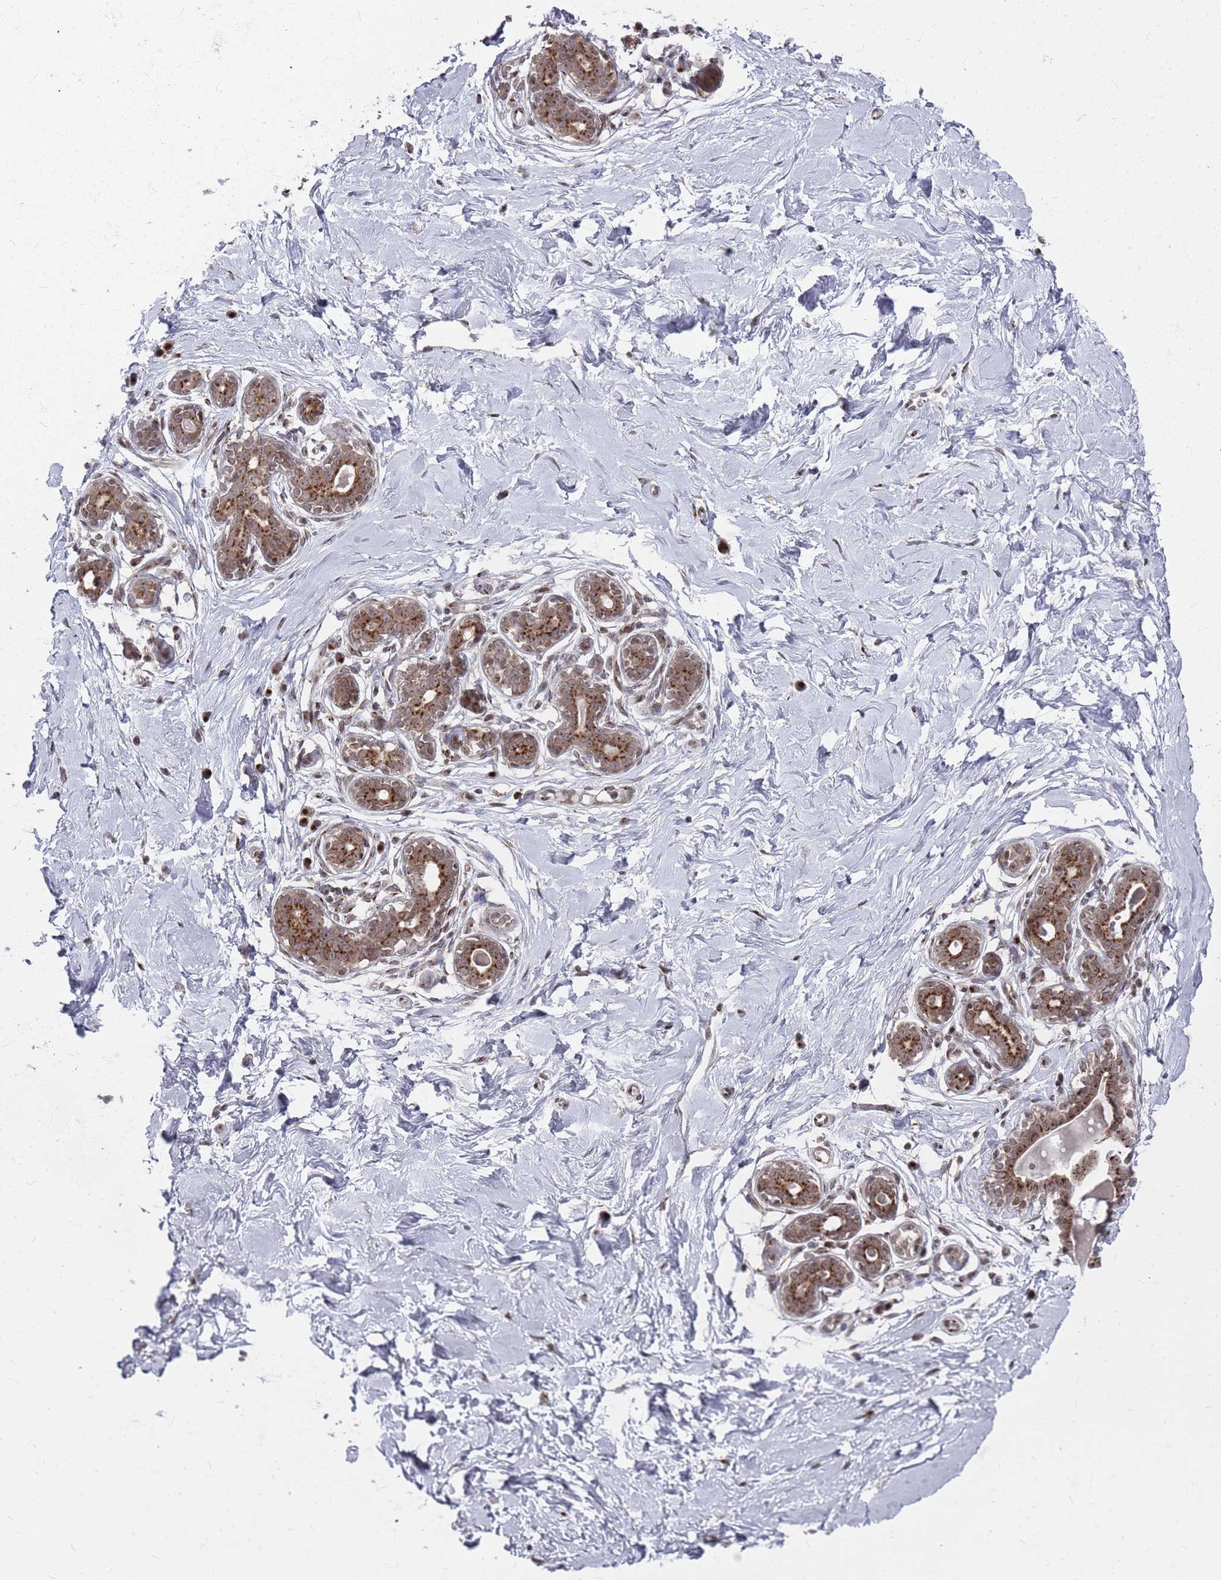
{"staining": {"intensity": "negative", "quantity": "none", "location": "none"}, "tissue": "breast", "cell_type": "Adipocytes", "image_type": "normal", "snomed": [{"axis": "morphology", "description": "Normal tissue, NOS"}, {"axis": "morphology", "description": "Adenoma, NOS"}, {"axis": "topography", "description": "Breast"}], "caption": "The immunohistochemistry (IHC) photomicrograph has no significant expression in adipocytes of breast. (IHC, brightfield microscopy, high magnification).", "gene": "FMO4", "patient": {"sex": "female", "age": 23}}